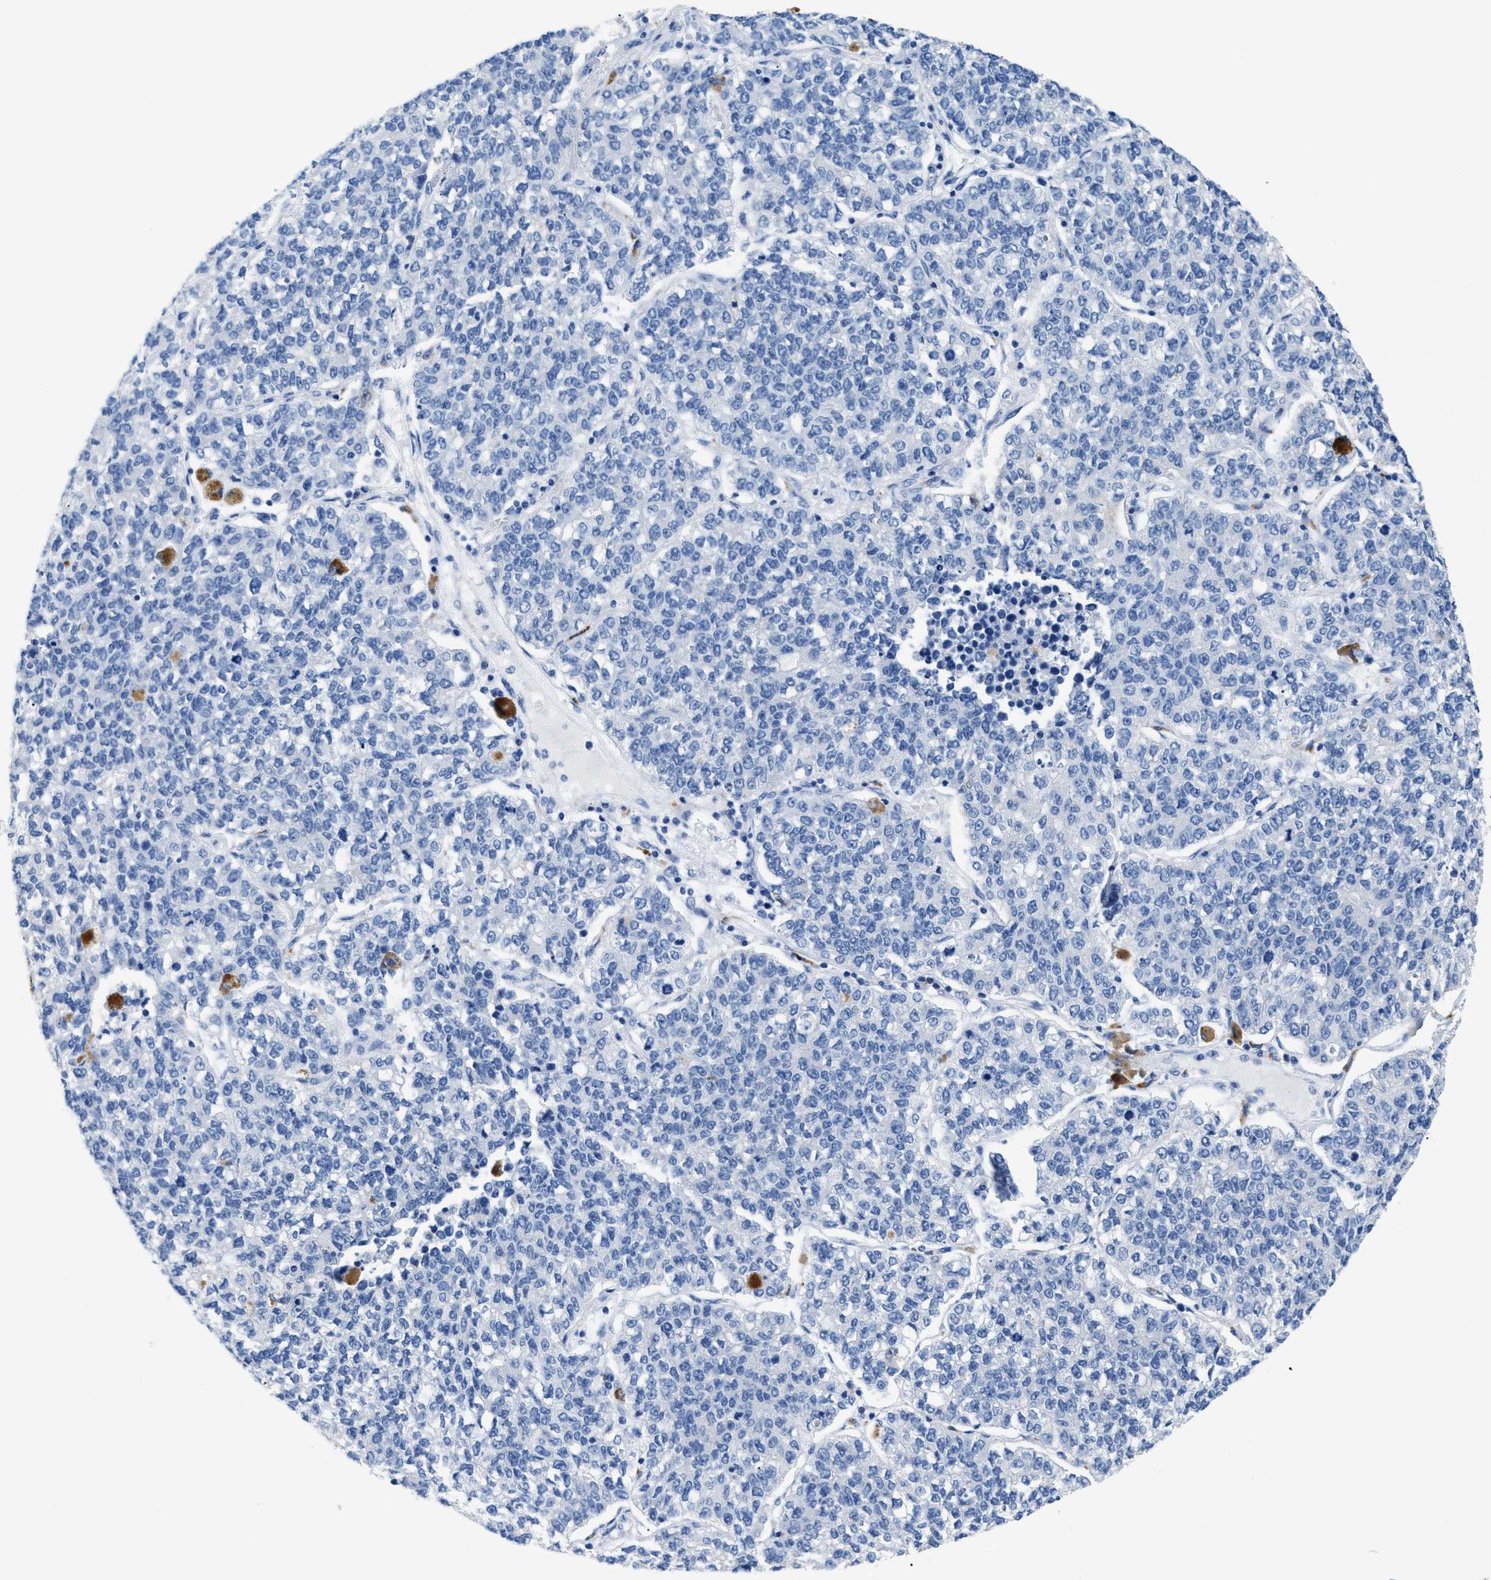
{"staining": {"intensity": "negative", "quantity": "none", "location": "none"}, "tissue": "lung cancer", "cell_type": "Tumor cells", "image_type": "cancer", "snomed": [{"axis": "morphology", "description": "Adenocarcinoma, NOS"}, {"axis": "topography", "description": "Lung"}], "caption": "This is a image of immunohistochemistry staining of lung cancer (adenocarcinoma), which shows no expression in tumor cells.", "gene": "APOBEC2", "patient": {"sex": "male", "age": 49}}